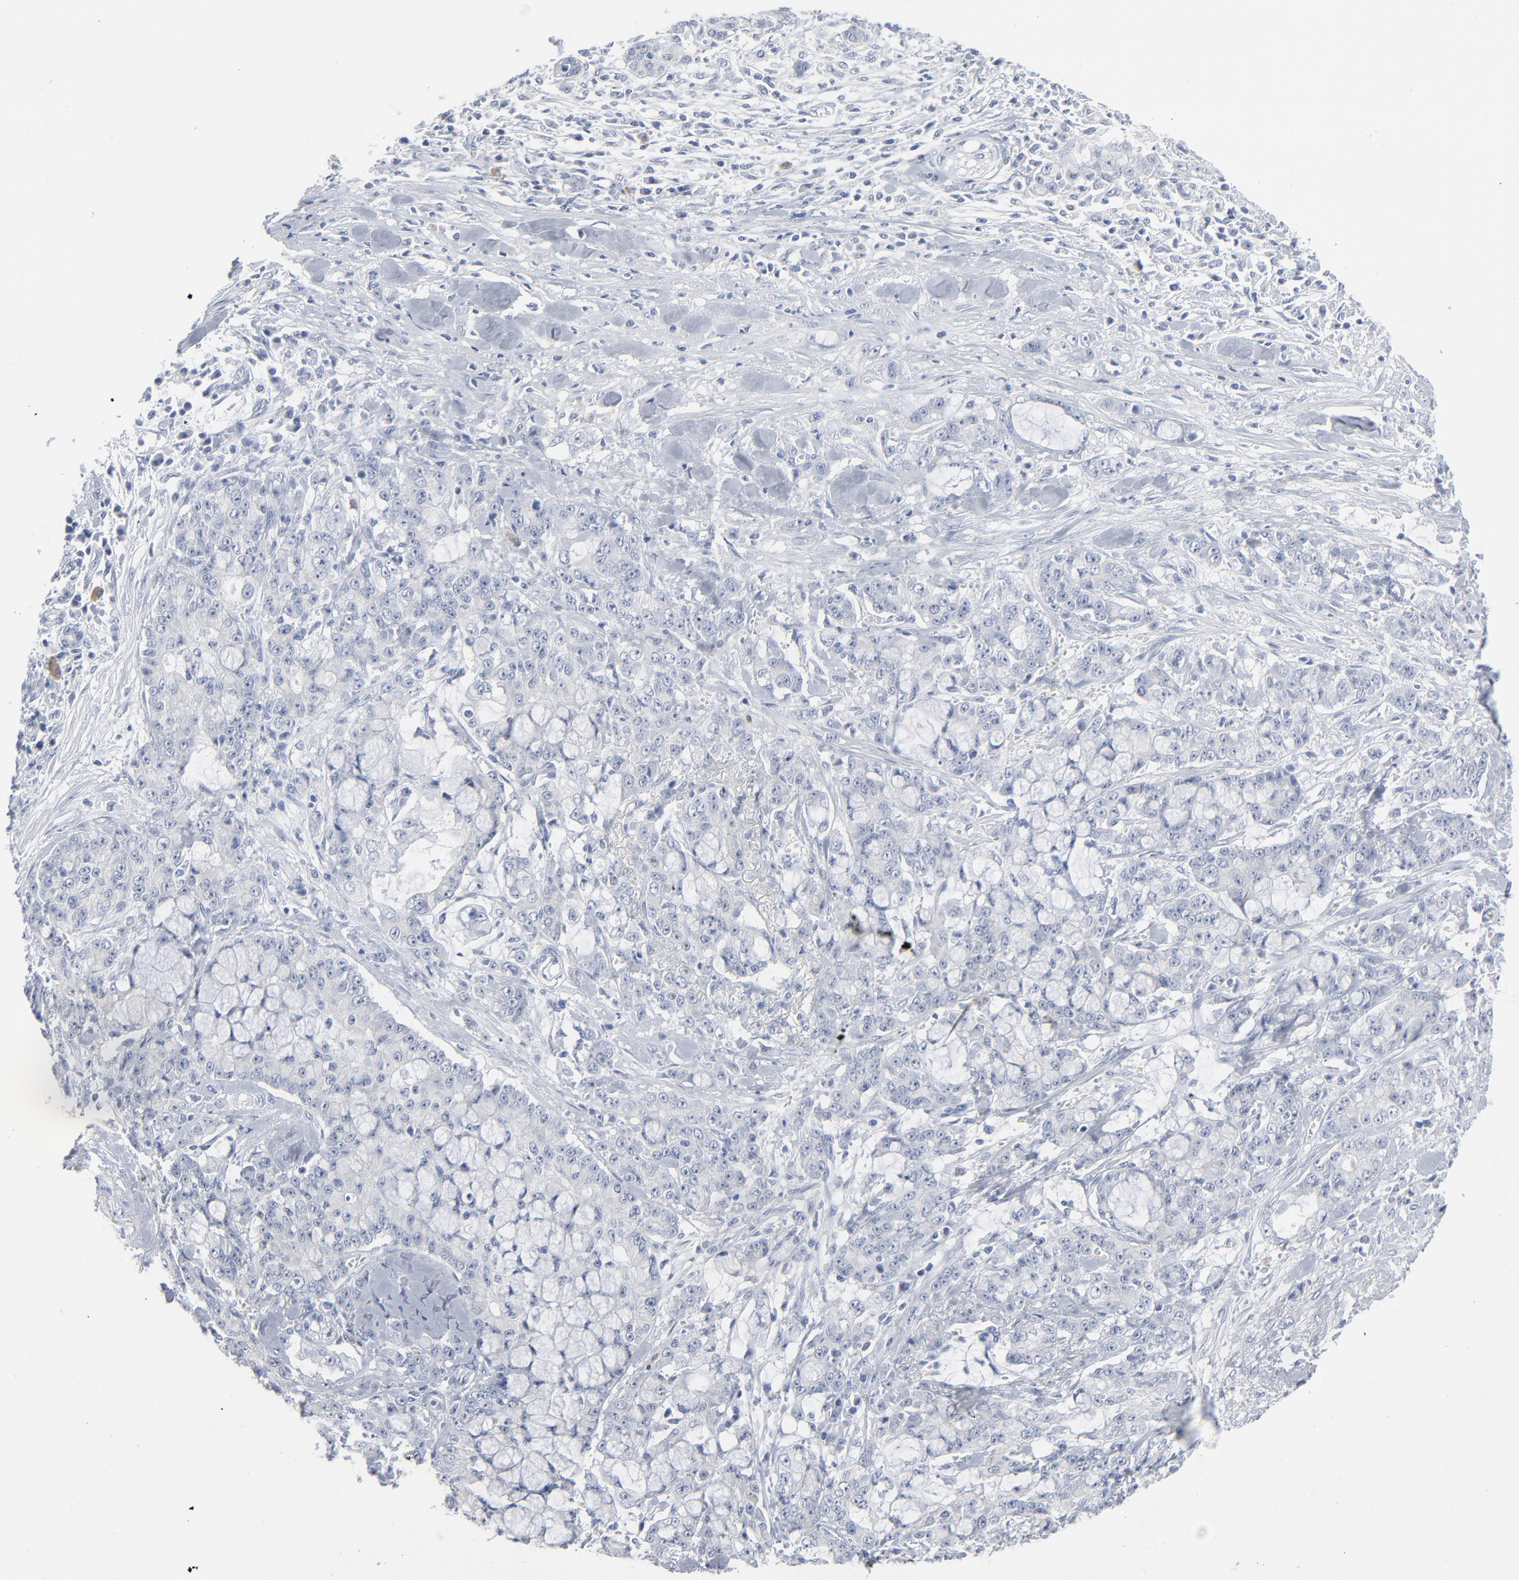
{"staining": {"intensity": "negative", "quantity": "none", "location": "none"}, "tissue": "pancreatic cancer", "cell_type": "Tumor cells", "image_type": "cancer", "snomed": [{"axis": "morphology", "description": "Adenocarcinoma, NOS"}, {"axis": "topography", "description": "Pancreas"}], "caption": "Micrograph shows no protein positivity in tumor cells of pancreatic cancer (adenocarcinoma) tissue.", "gene": "PAGE1", "patient": {"sex": "female", "age": 73}}